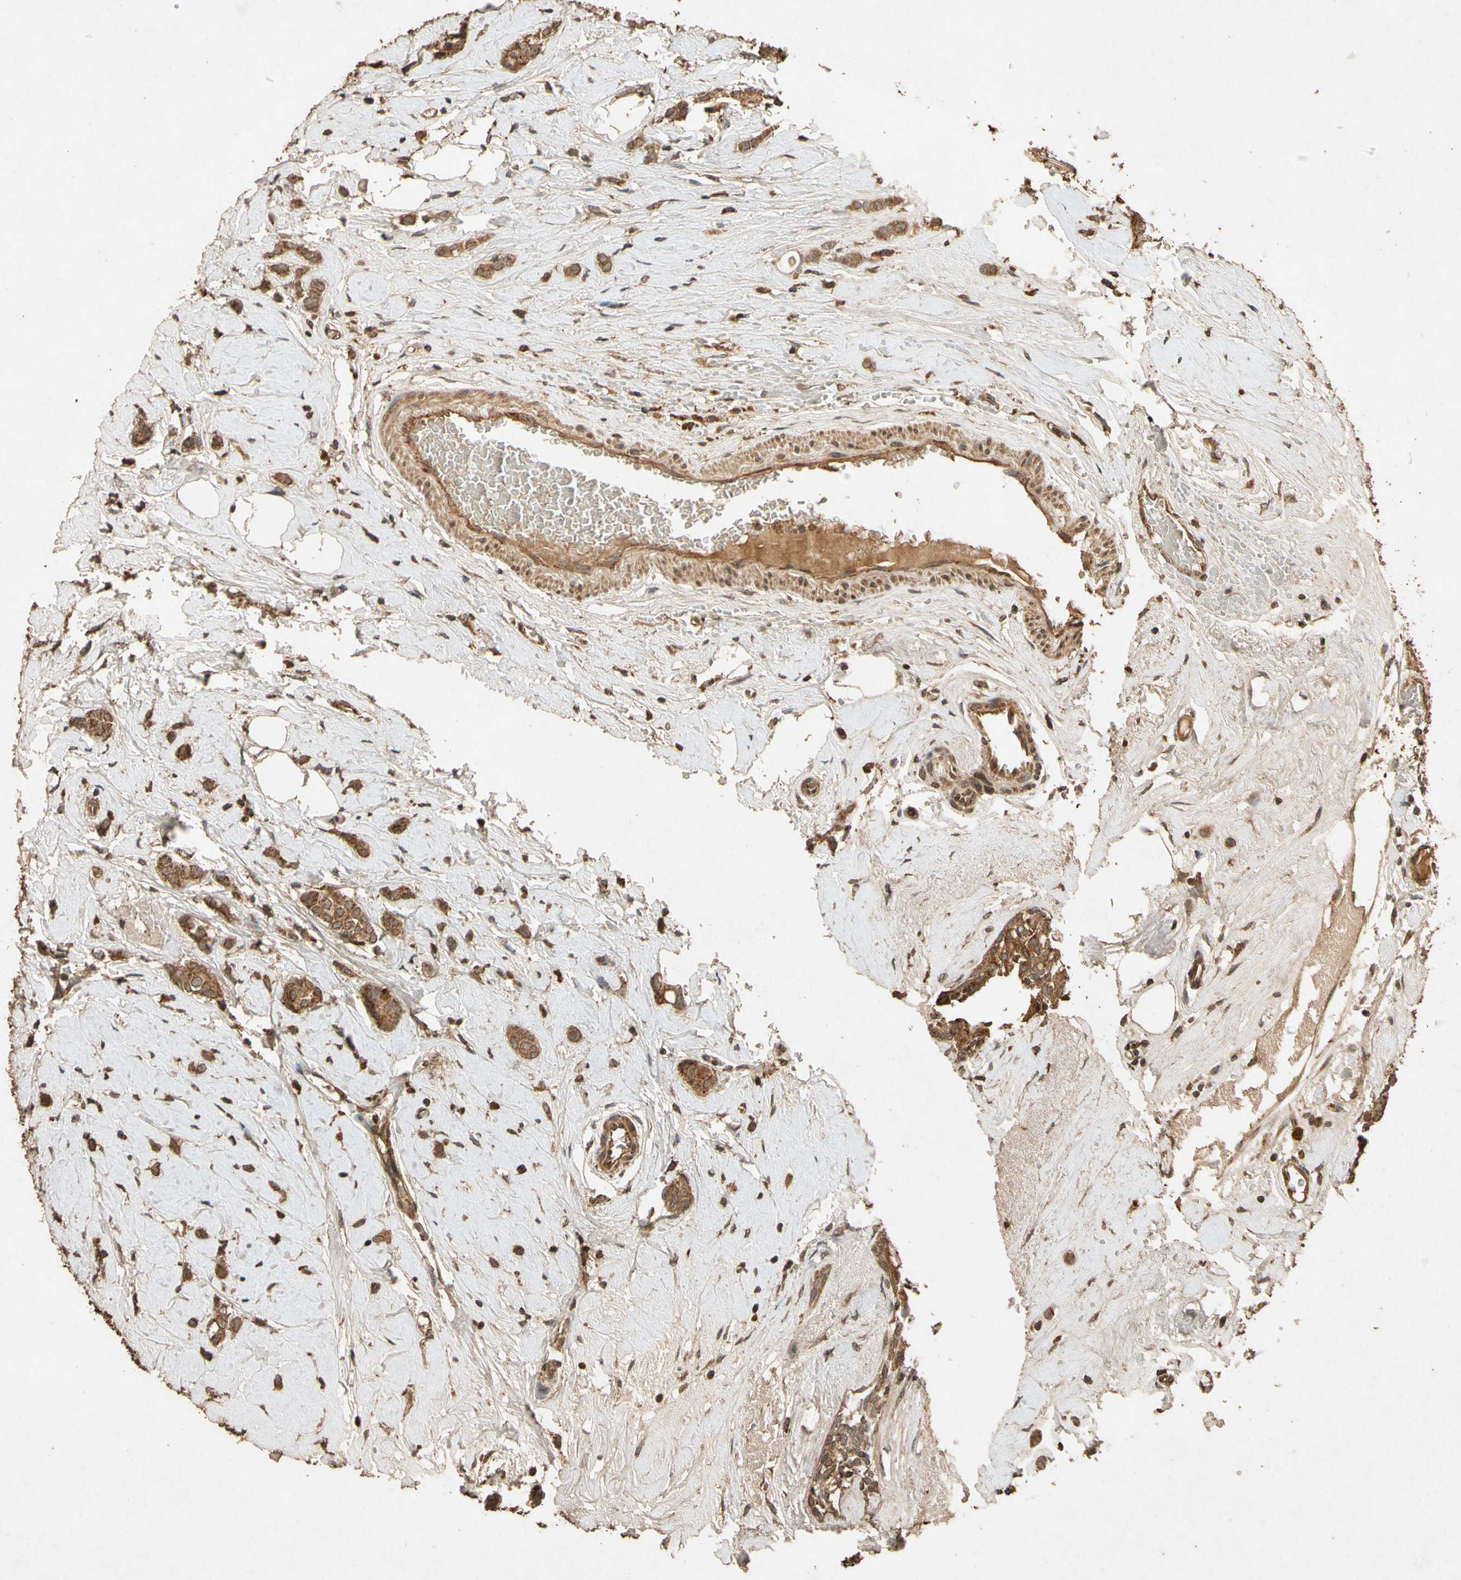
{"staining": {"intensity": "strong", "quantity": ">75%", "location": "cytoplasmic/membranous"}, "tissue": "breast cancer", "cell_type": "Tumor cells", "image_type": "cancer", "snomed": [{"axis": "morphology", "description": "Lobular carcinoma"}, {"axis": "topography", "description": "Breast"}], "caption": "A histopathology image of human breast cancer (lobular carcinoma) stained for a protein demonstrates strong cytoplasmic/membranous brown staining in tumor cells. (DAB IHC with brightfield microscopy, high magnification).", "gene": "TXN2", "patient": {"sex": "female", "age": 60}}